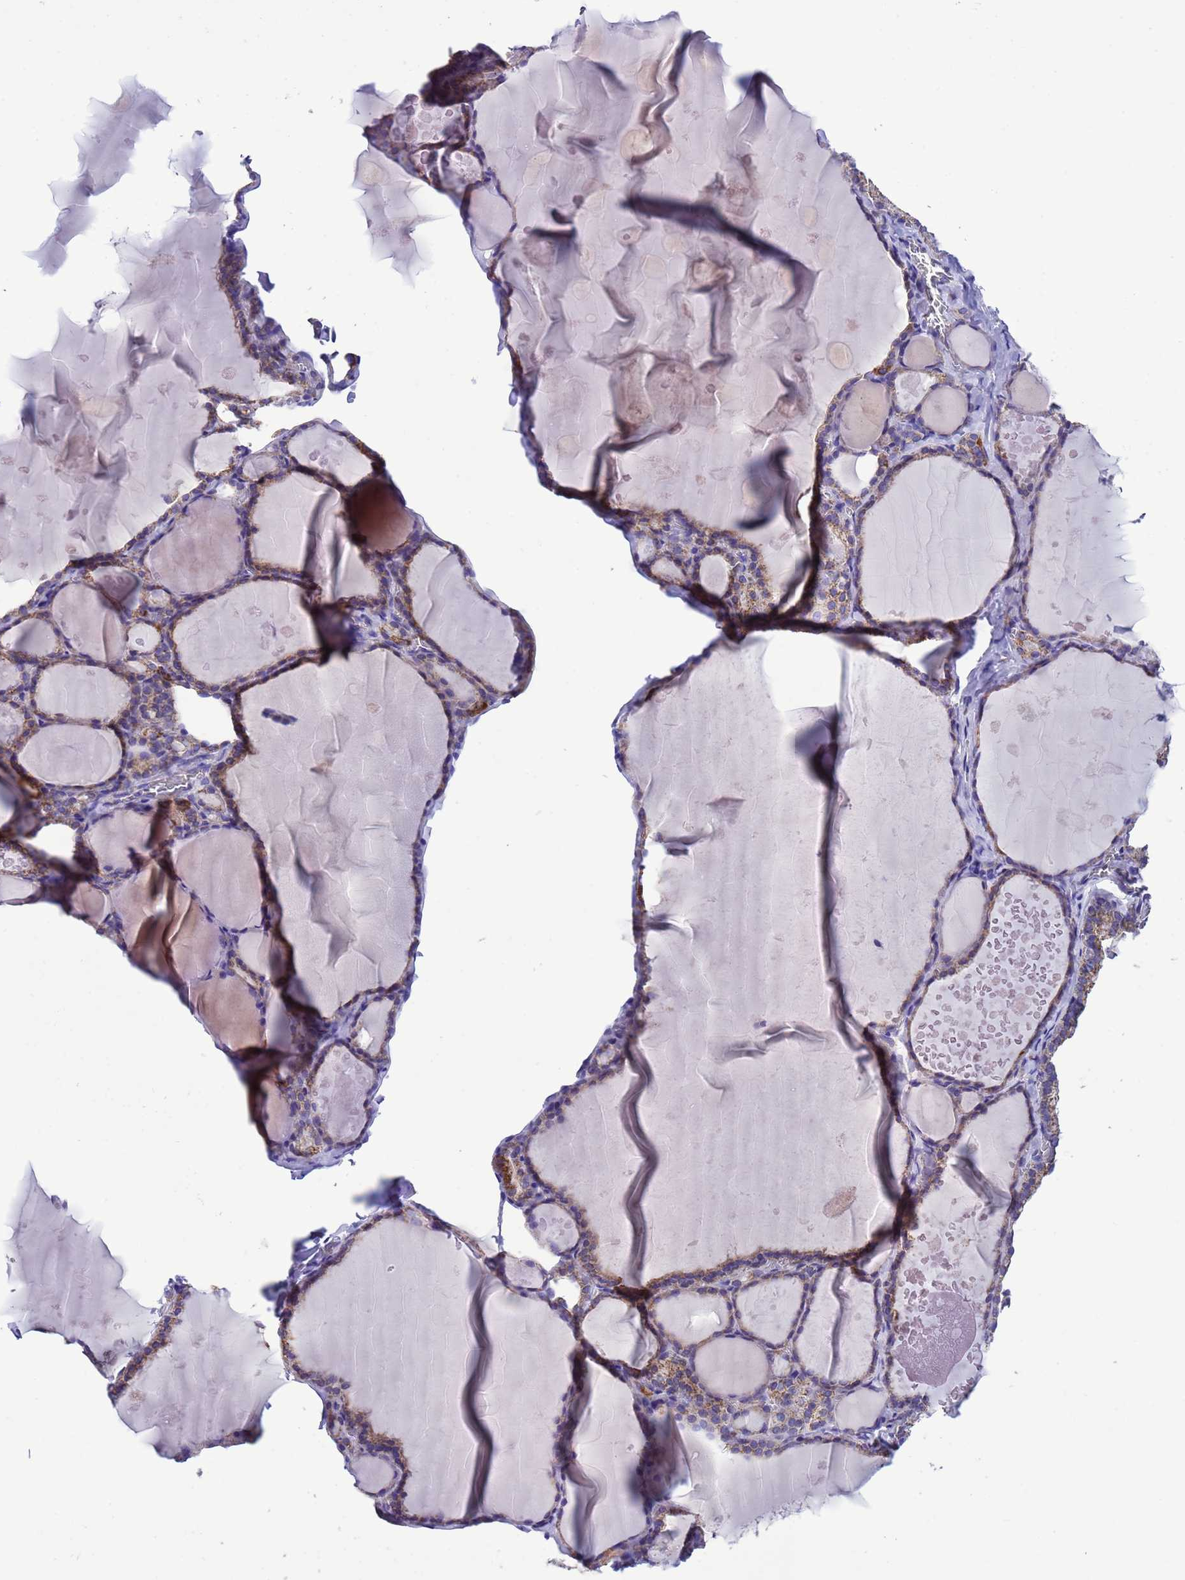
{"staining": {"intensity": "moderate", "quantity": "25%-75%", "location": "cytoplasmic/membranous"}, "tissue": "thyroid gland", "cell_type": "Glandular cells", "image_type": "normal", "snomed": [{"axis": "morphology", "description": "Normal tissue, NOS"}, {"axis": "topography", "description": "Thyroid gland"}], "caption": "About 25%-75% of glandular cells in unremarkable human thyroid gland display moderate cytoplasmic/membranous protein expression as visualized by brown immunohistochemical staining.", "gene": "CCDC191", "patient": {"sex": "male", "age": 56}}